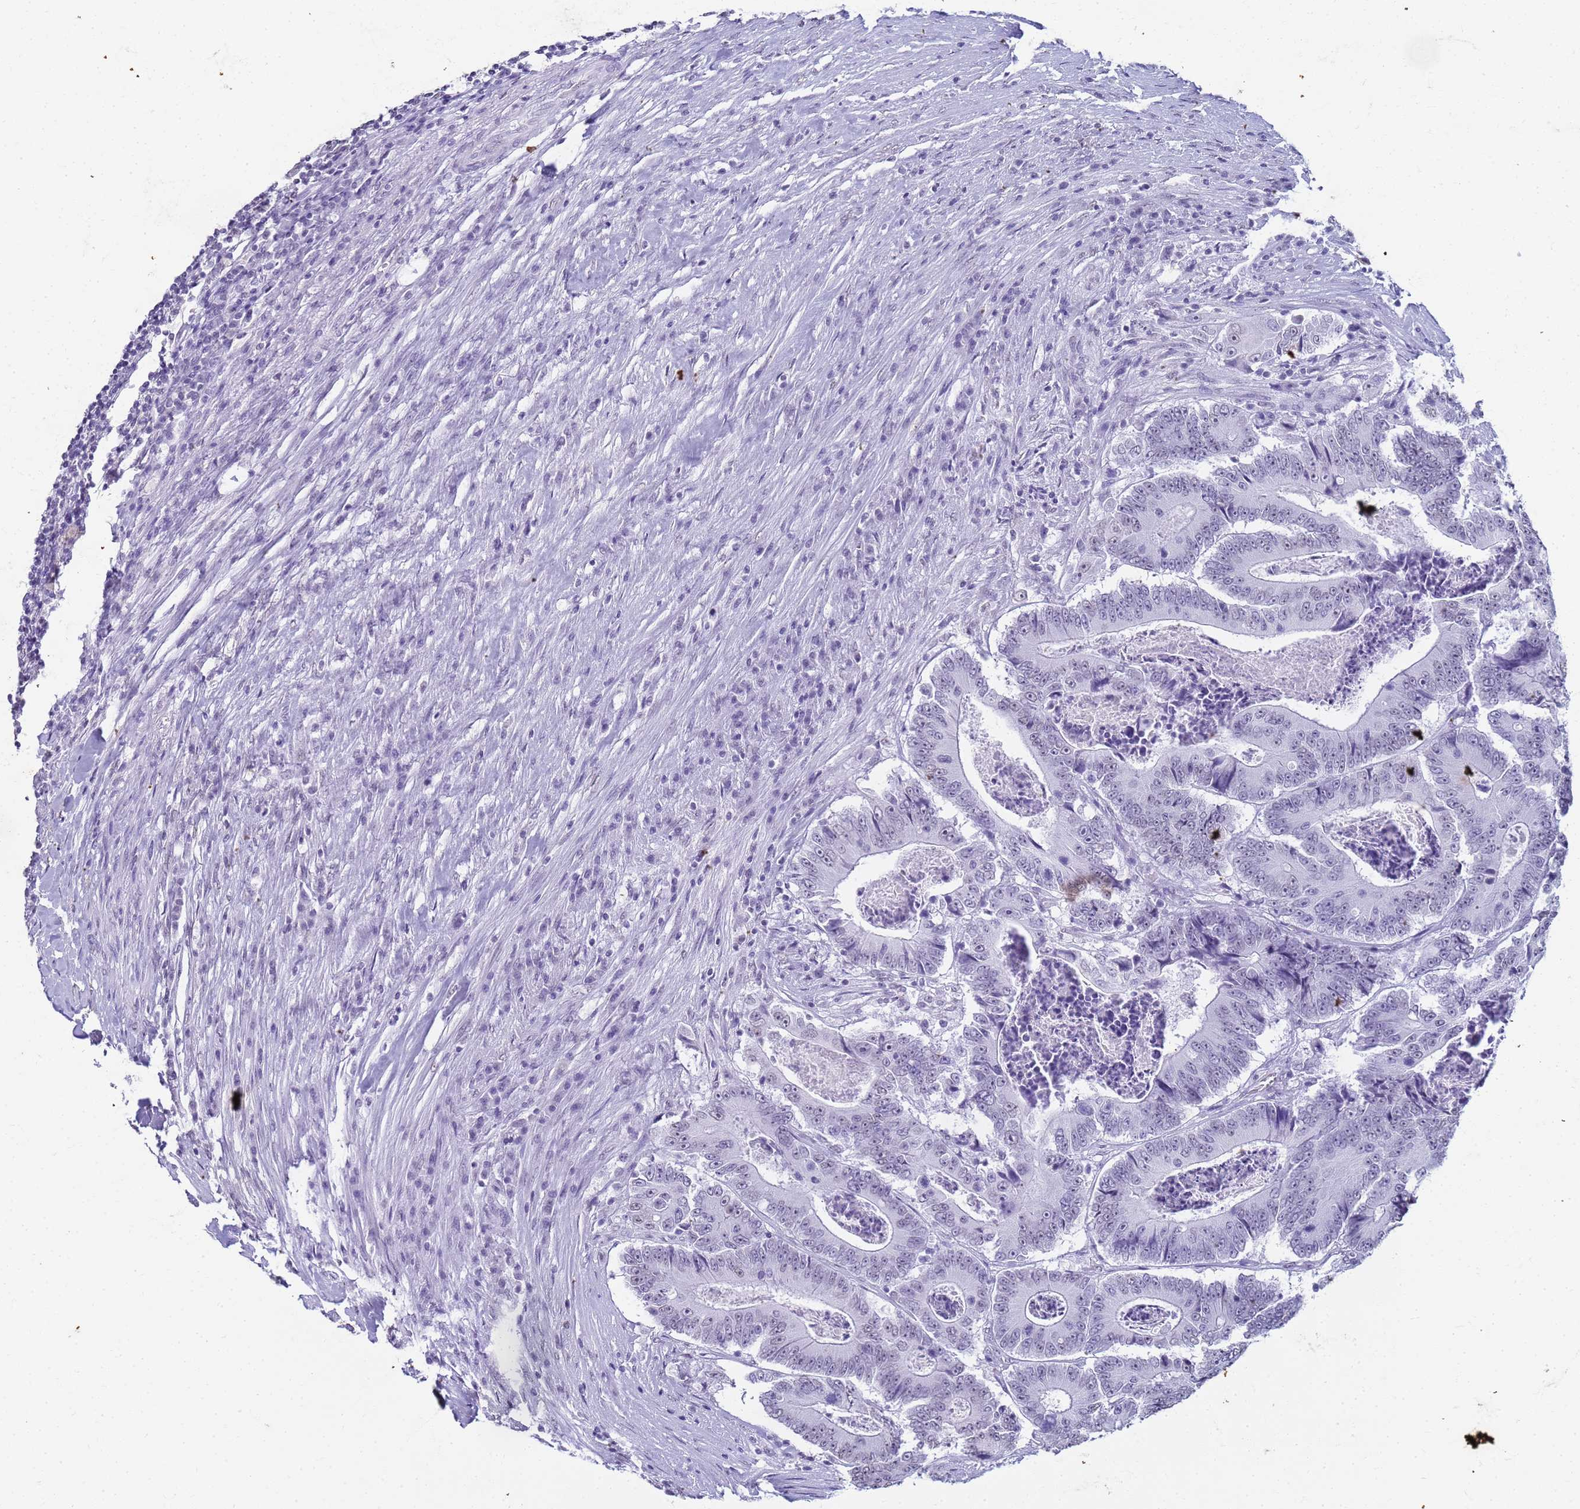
{"staining": {"intensity": "negative", "quantity": "none", "location": "none"}, "tissue": "colorectal cancer", "cell_type": "Tumor cells", "image_type": "cancer", "snomed": [{"axis": "morphology", "description": "Adenocarcinoma, NOS"}, {"axis": "topography", "description": "Colon"}], "caption": "An image of colorectal cancer stained for a protein exhibits no brown staining in tumor cells. The staining was performed using DAB to visualize the protein expression in brown, while the nuclei were stained in blue with hematoxylin (Magnification: 20x).", "gene": "SLC7A9", "patient": {"sex": "male", "age": 83}}